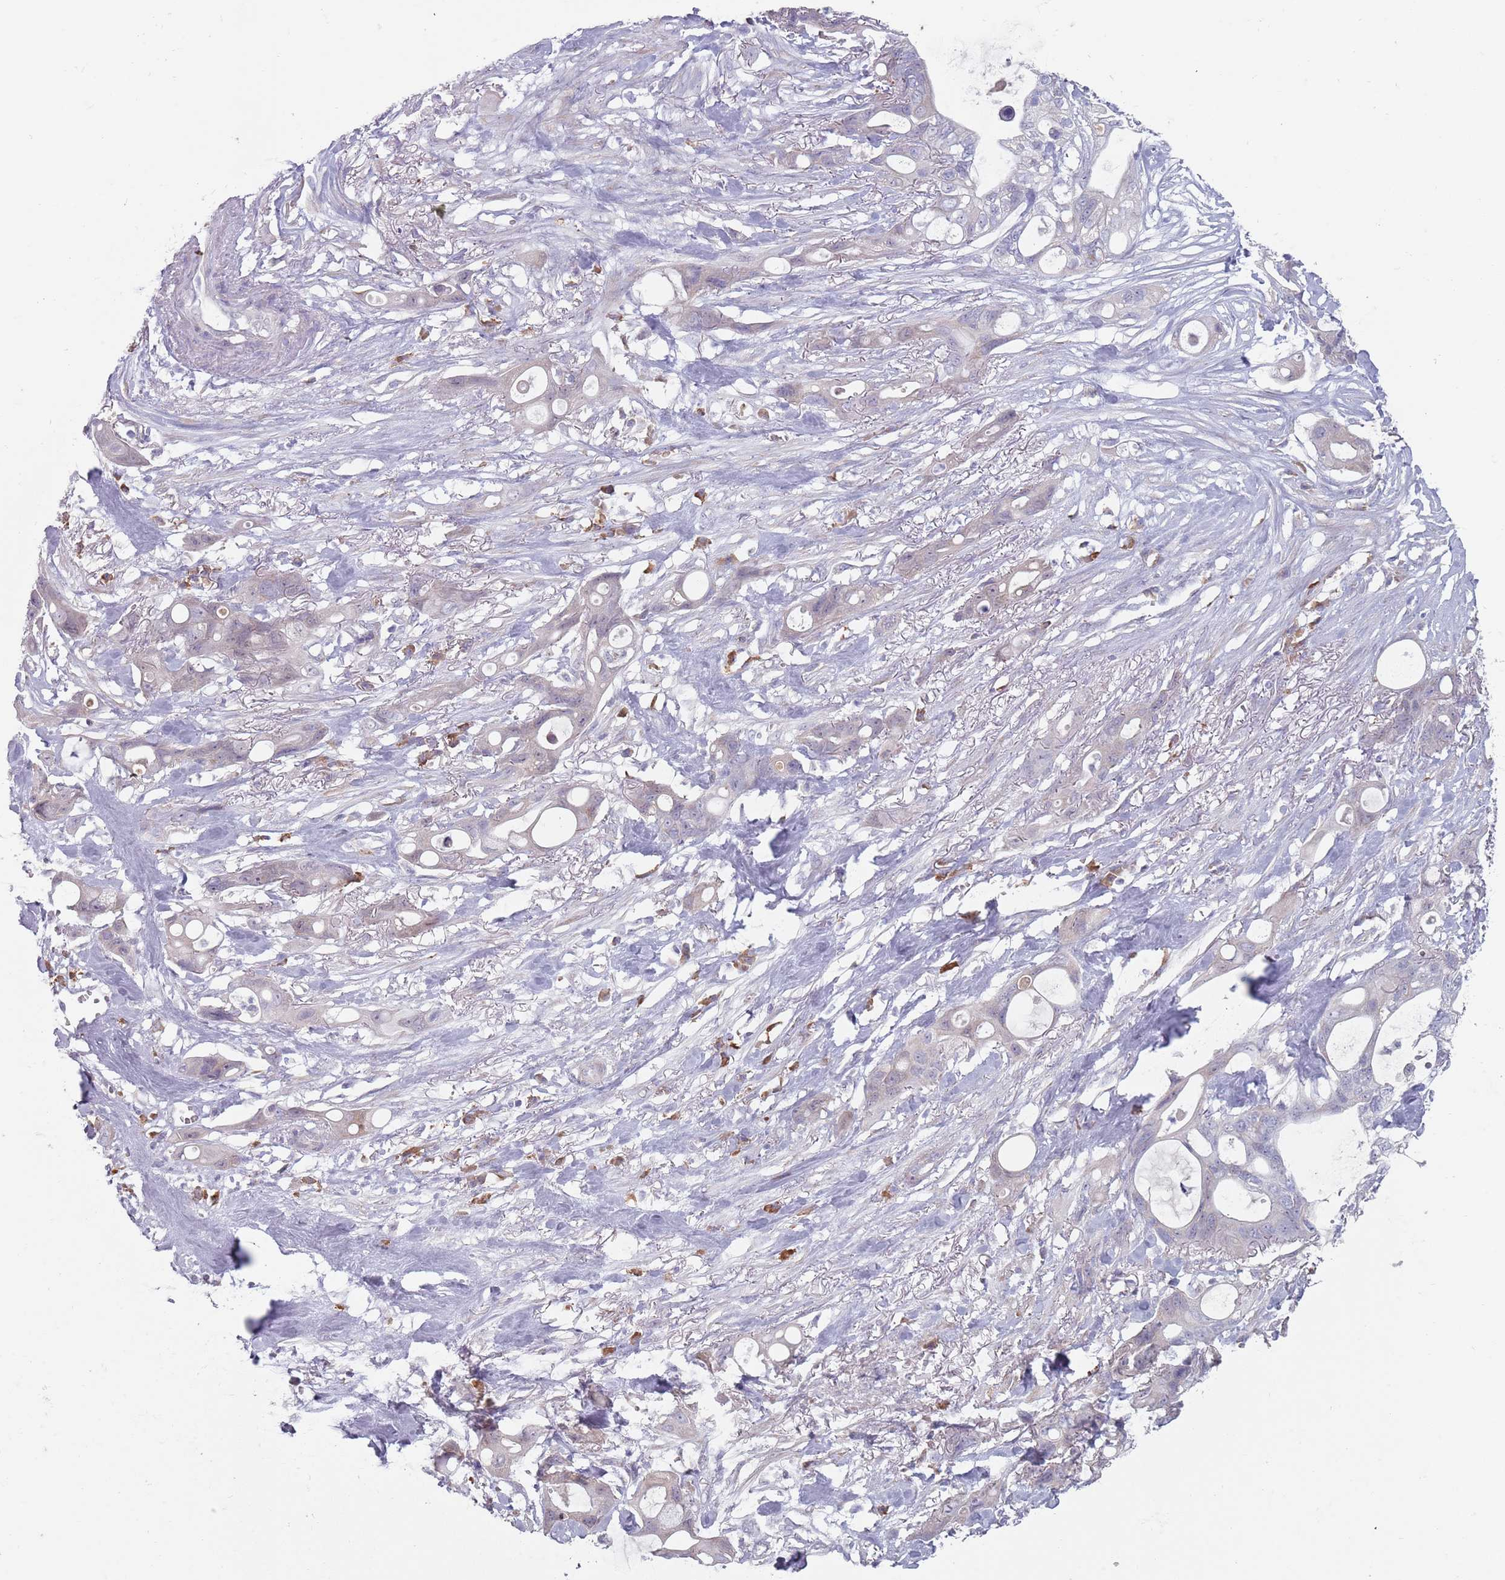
{"staining": {"intensity": "negative", "quantity": "none", "location": "none"}, "tissue": "ovarian cancer", "cell_type": "Tumor cells", "image_type": "cancer", "snomed": [{"axis": "morphology", "description": "Cystadenocarcinoma, mucinous, NOS"}, {"axis": "topography", "description": "Ovary"}], "caption": "Ovarian mucinous cystadenocarcinoma was stained to show a protein in brown. There is no significant staining in tumor cells. (Stains: DAB (3,3'-diaminobenzidine) immunohistochemistry with hematoxylin counter stain, Microscopy: brightfield microscopy at high magnification).", "gene": "DXO", "patient": {"sex": "female", "age": 70}}